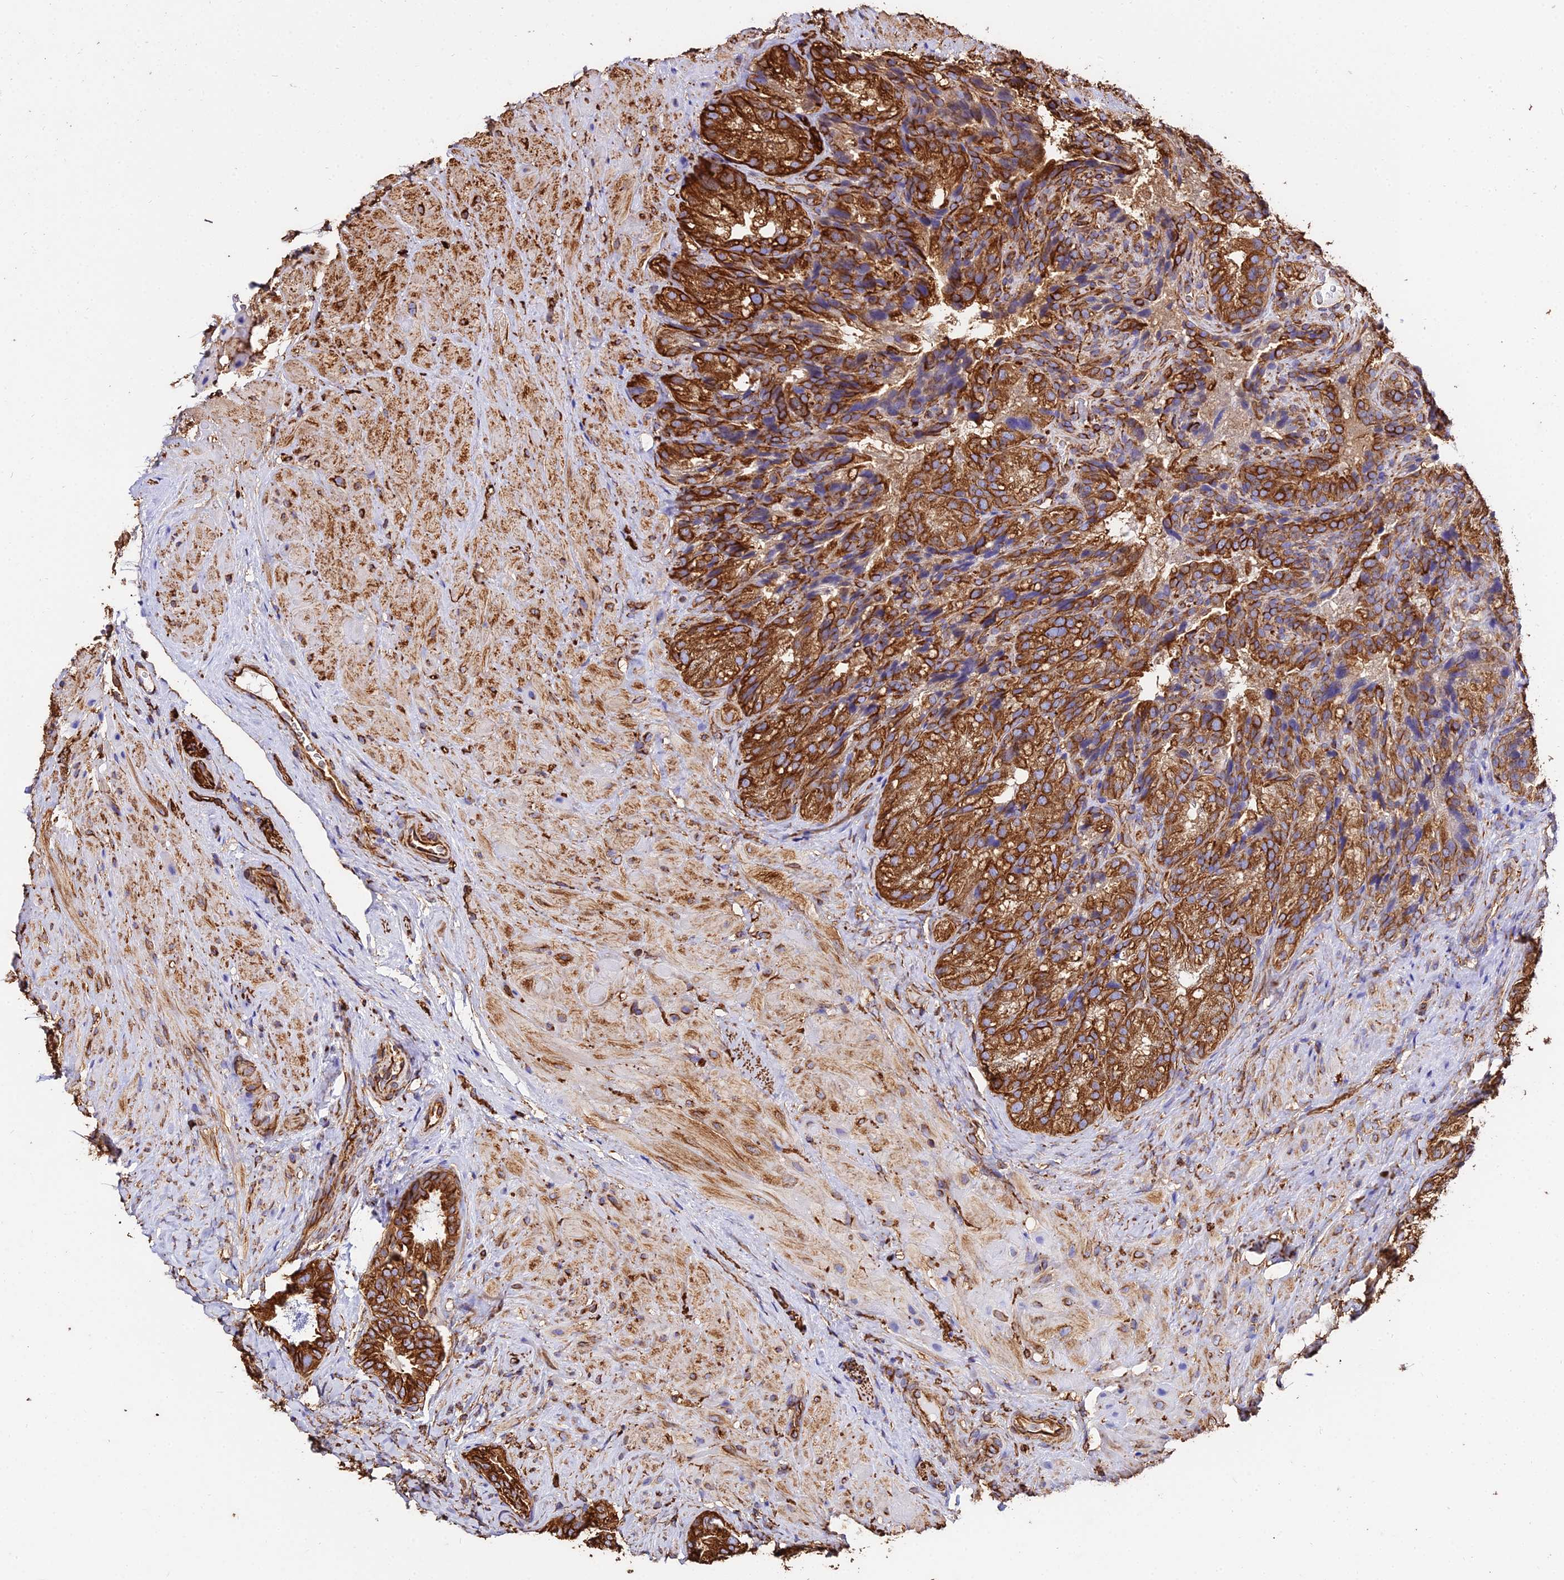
{"staining": {"intensity": "strong", "quantity": ">75%", "location": "cytoplasmic/membranous"}, "tissue": "seminal vesicle", "cell_type": "Glandular cells", "image_type": "normal", "snomed": [{"axis": "morphology", "description": "Normal tissue, NOS"}, {"axis": "topography", "description": "Seminal veicle"}], "caption": "Protein staining of normal seminal vesicle exhibits strong cytoplasmic/membranous positivity in approximately >75% of glandular cells.", "gene": "TUBA1A", "patient": {"sex": "male", "age": 58}}